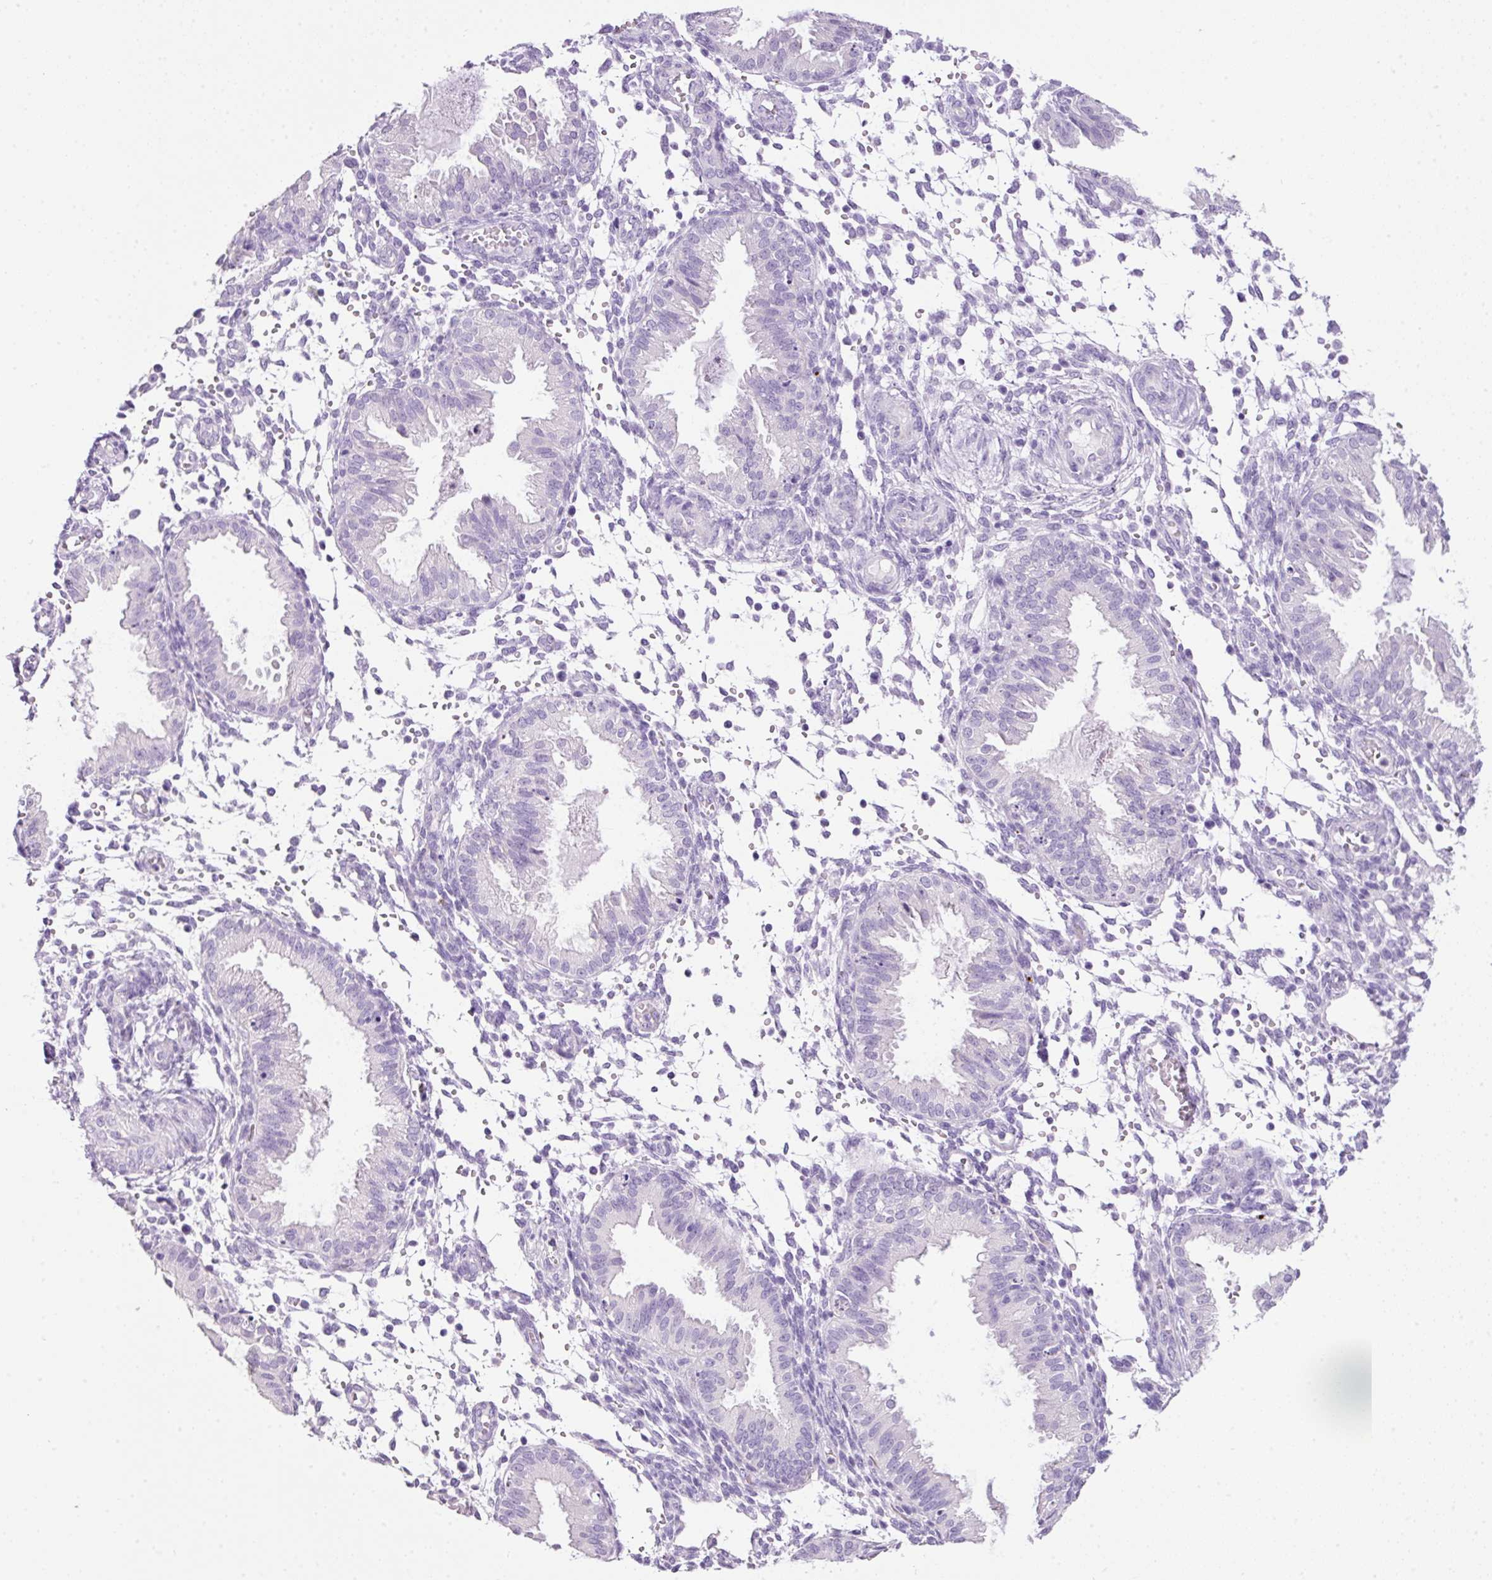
{"staining": {"intensity": "negative", "quantity": "none", "location": "none"}, "tissue": "endometrium", "cell_type": "Cells in endometrial stroma", "image_type": "normal", "snomed": [{"axis": "morphology", "description": "Normal tissue, NOS"}, {"axis": "topography", "description": "Endometrium"}], "caption": "DAB immunohistochemical staining of unremarkable endometrium reveals no significant expression in cells in endometrial stroma.", "gene": "BSND", "patient": {"sex": "female", "age": 33}}